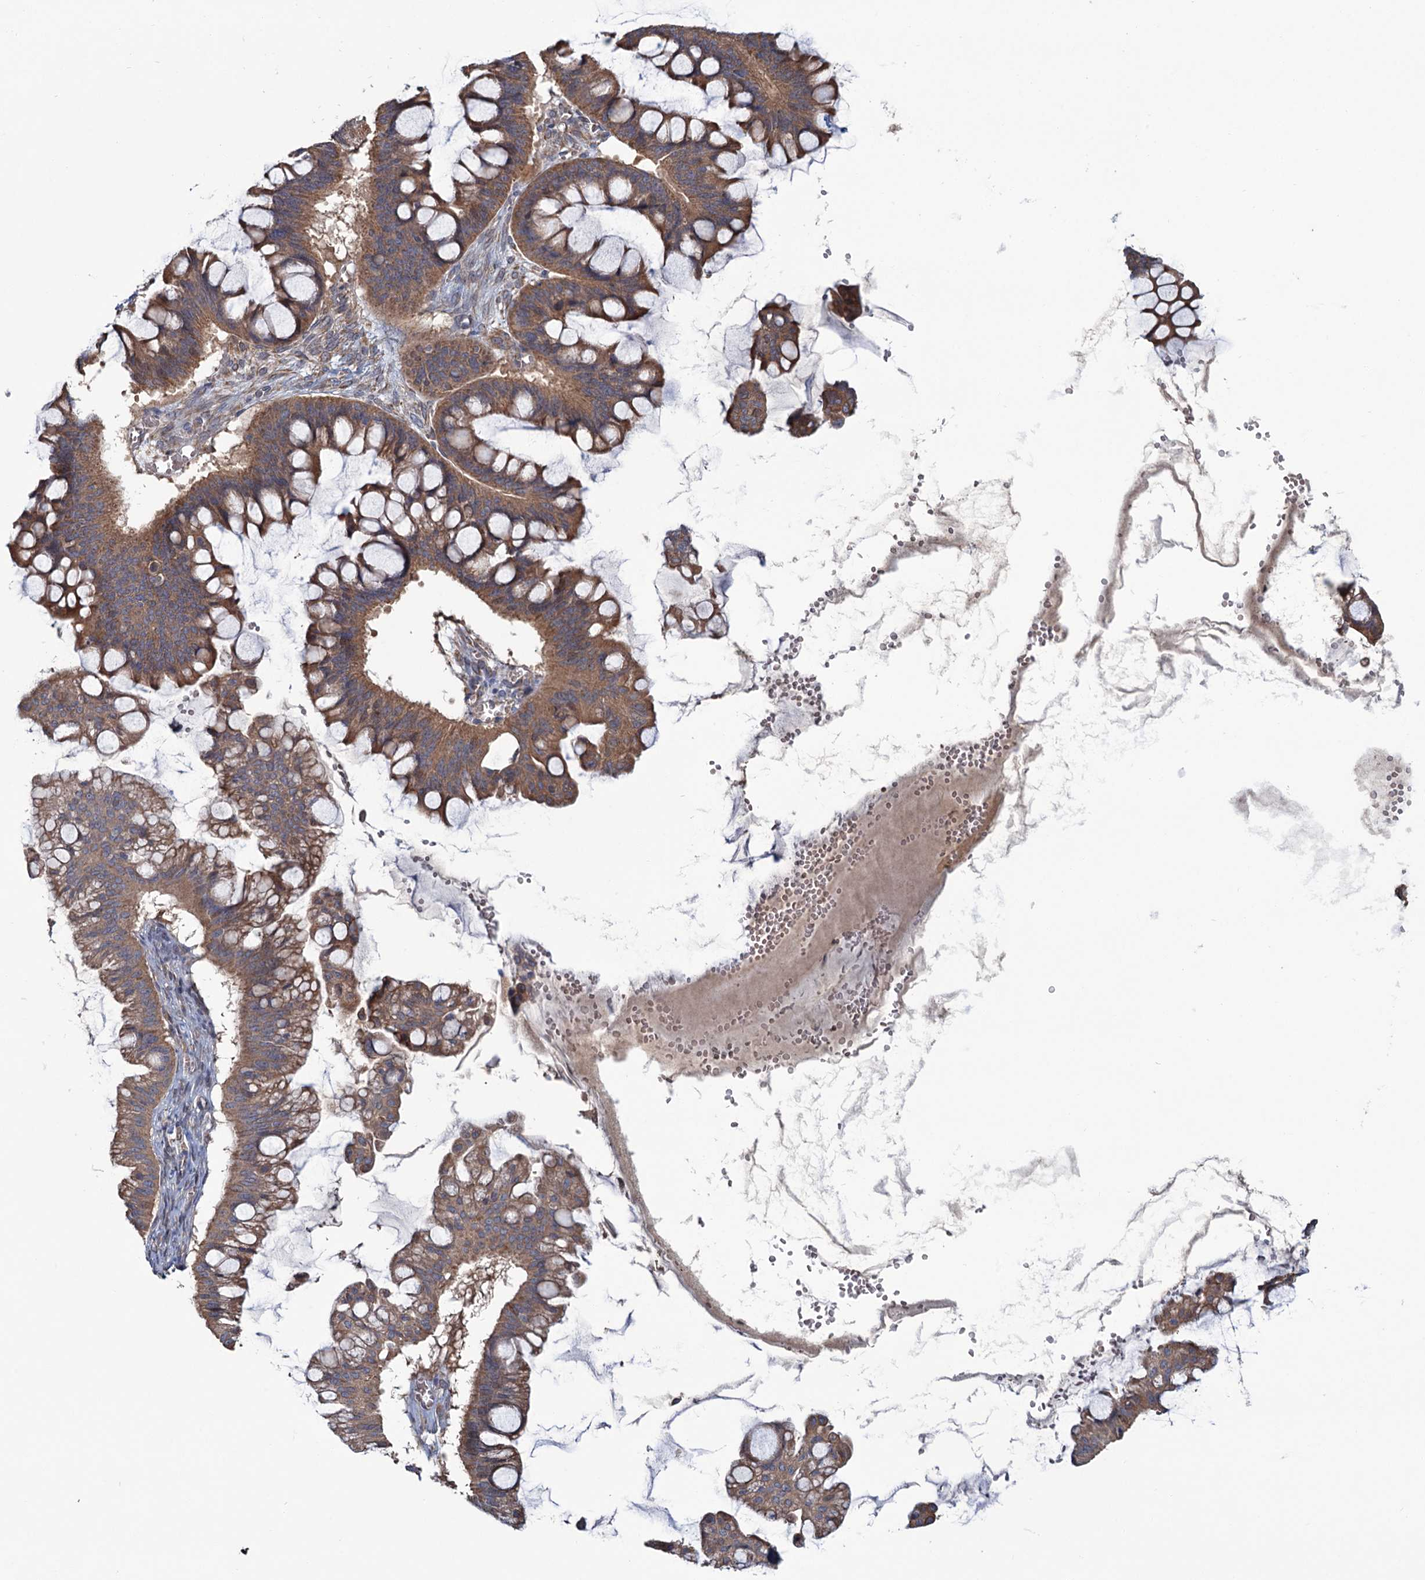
{"staining": {"intensity": "moderate", "quantity": ">75%", "location": "cytoplasmic/membranous"}, "tissue": "ovarian cancer", "cell_type": "Tumor cells", "image_type": "cancer", "snomed": [{"axis": "morphology", "description": "Cystadenocarcinoma, mucinous, NOS"}, {"axis": "topography", "description": "Ovary"}], "caption": "A brown stain shows moderate cytoplasmic/membranous expression of a protein in human ovarian cancer (mucinous cystadenocarcinoma) tumor cells. (DAB IHC, brown staining for protein, blue staining for nuclei).", "gene": "MTRR", "patient": {"sex": "female", "age": 73}}